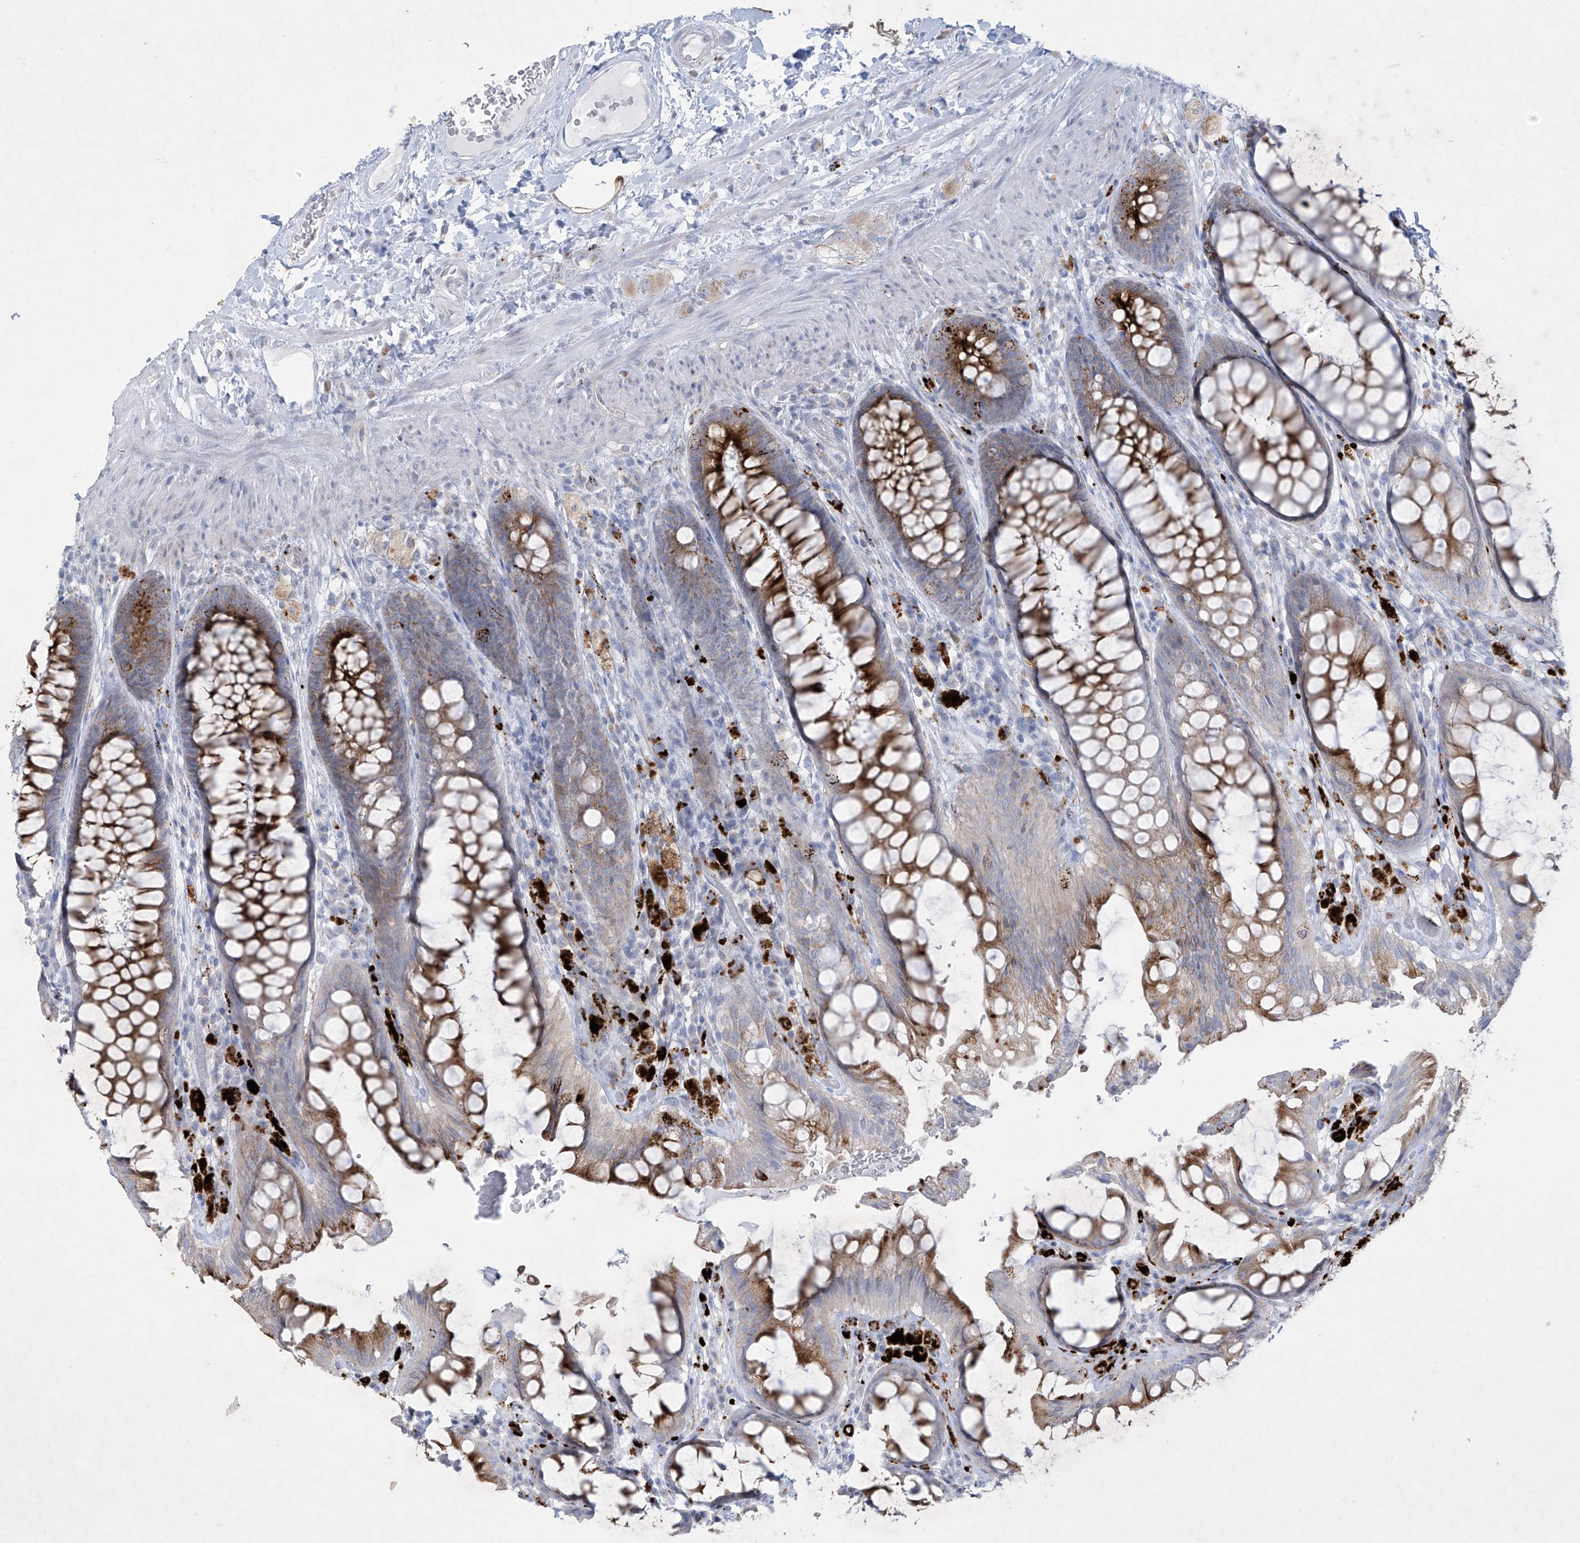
{"staining": {"intensity": "strong", "quantity": ">75%", "location": "cytoplasmic/membranous"}, "tissue": "rectum", "cell_type": "Glandular cells", "image_type": "normal", "snomed": [{"axis": "morphology", "description": "Normal tissue, NOS"}, {"axis": "topography", "description": "Rectum"}], "caption": "Immunohistochemical staining of benign rectum displays >75% levels of strong cytoplasmic/membranous protein expression in about >75% of glandular cells.", "gene": "GPR137C", "patient": {"sex": "female", "age": 46}}